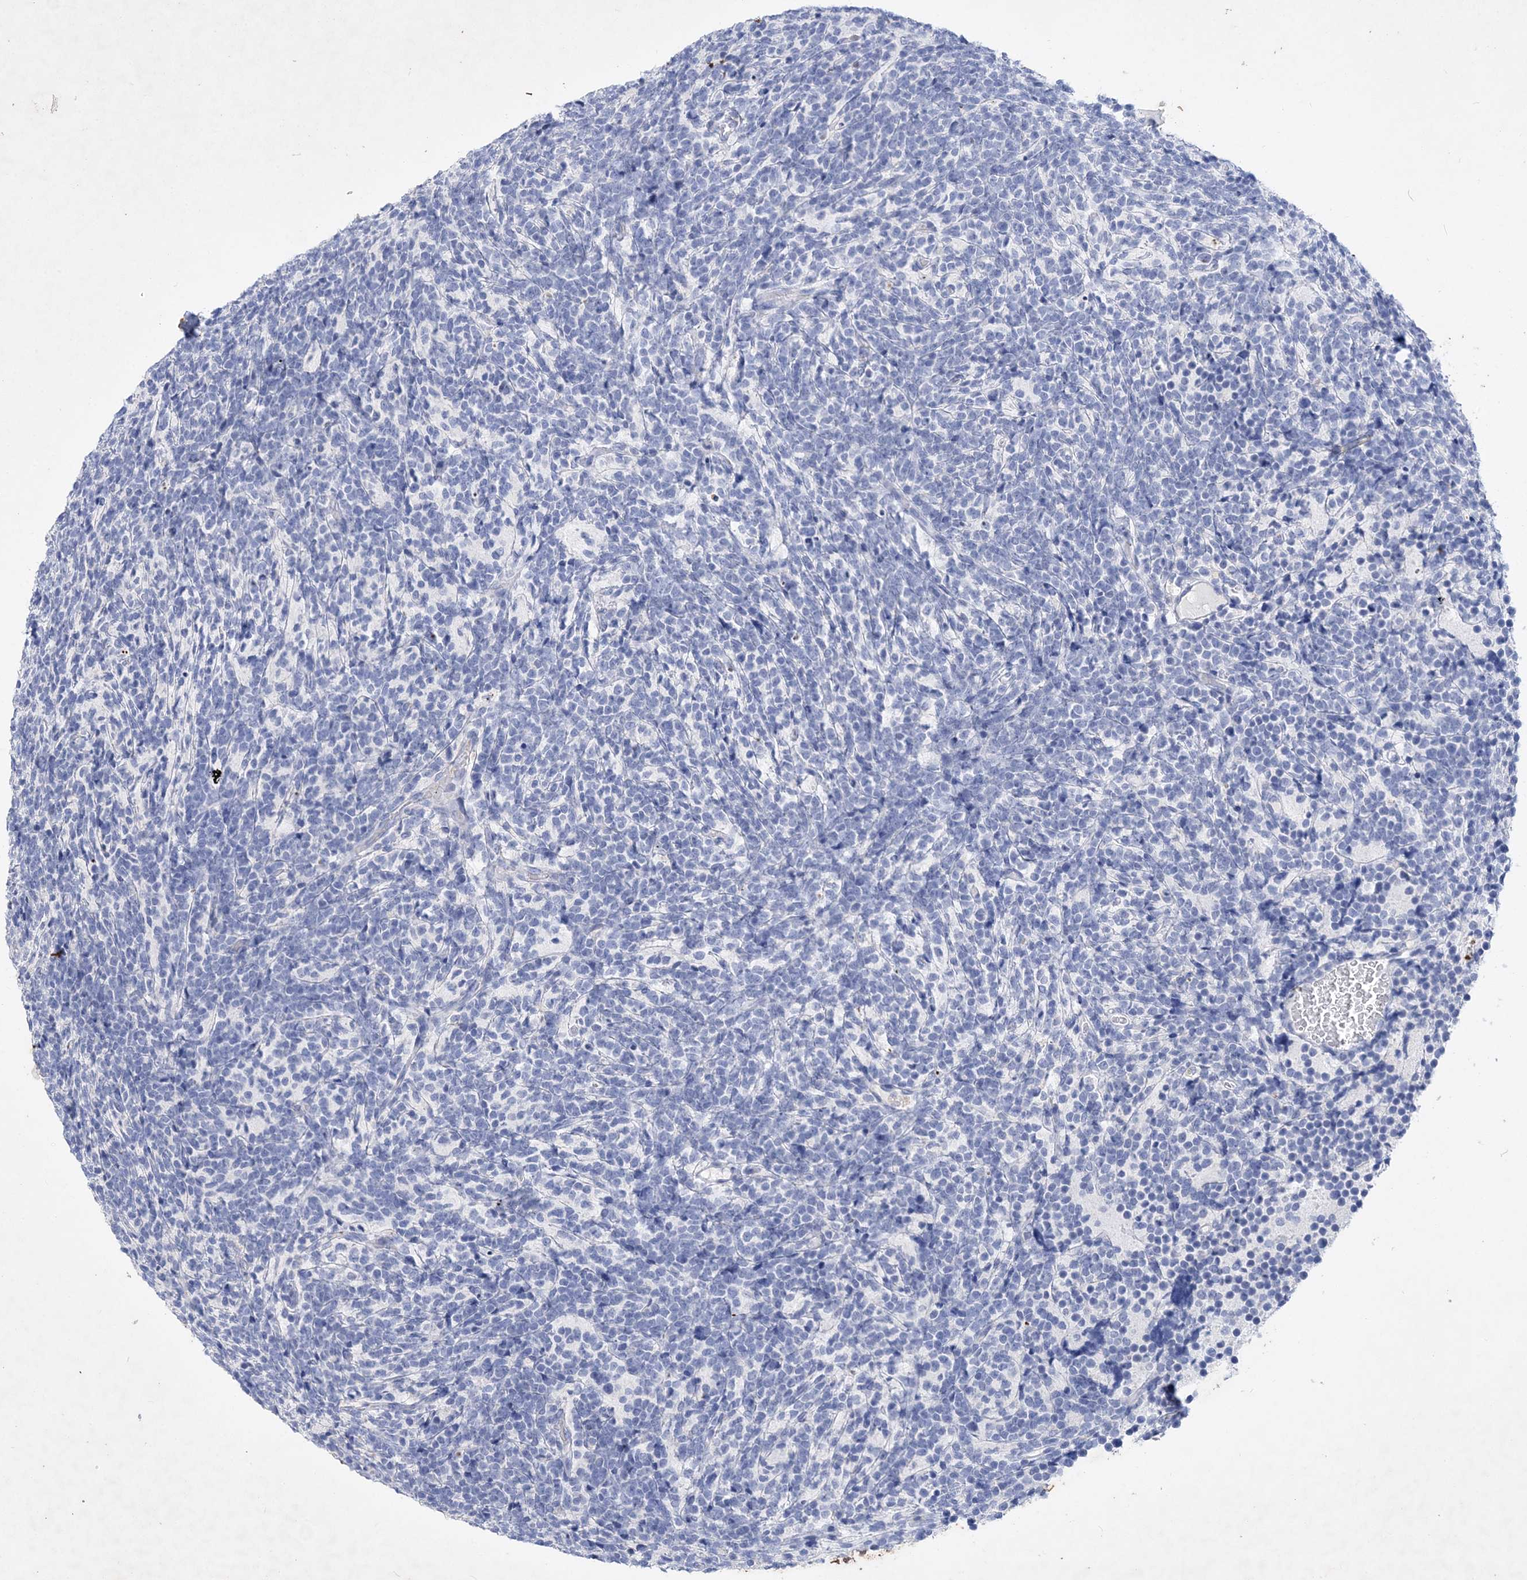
{"staining": {"intensity": "negative", "quantity": "none", "location": "none"}, "tissue": "glioma", "cell_type": "Tumor cells", "image_type": "cancer", "snomed": [{"axis": "morphology", "description": "Glioma, malignant, Low grade"}, {"axis": "topography", "description": "Brain"}], "caption": "The image demonstrates no staining of tumor cells in malignant low-grade glioma. (DAB (3,3'-diaminobenzidine) immunohistochemistry, high magnification).", "gene": "COPS8", "patient": {"sex": "female", "age": 1}}